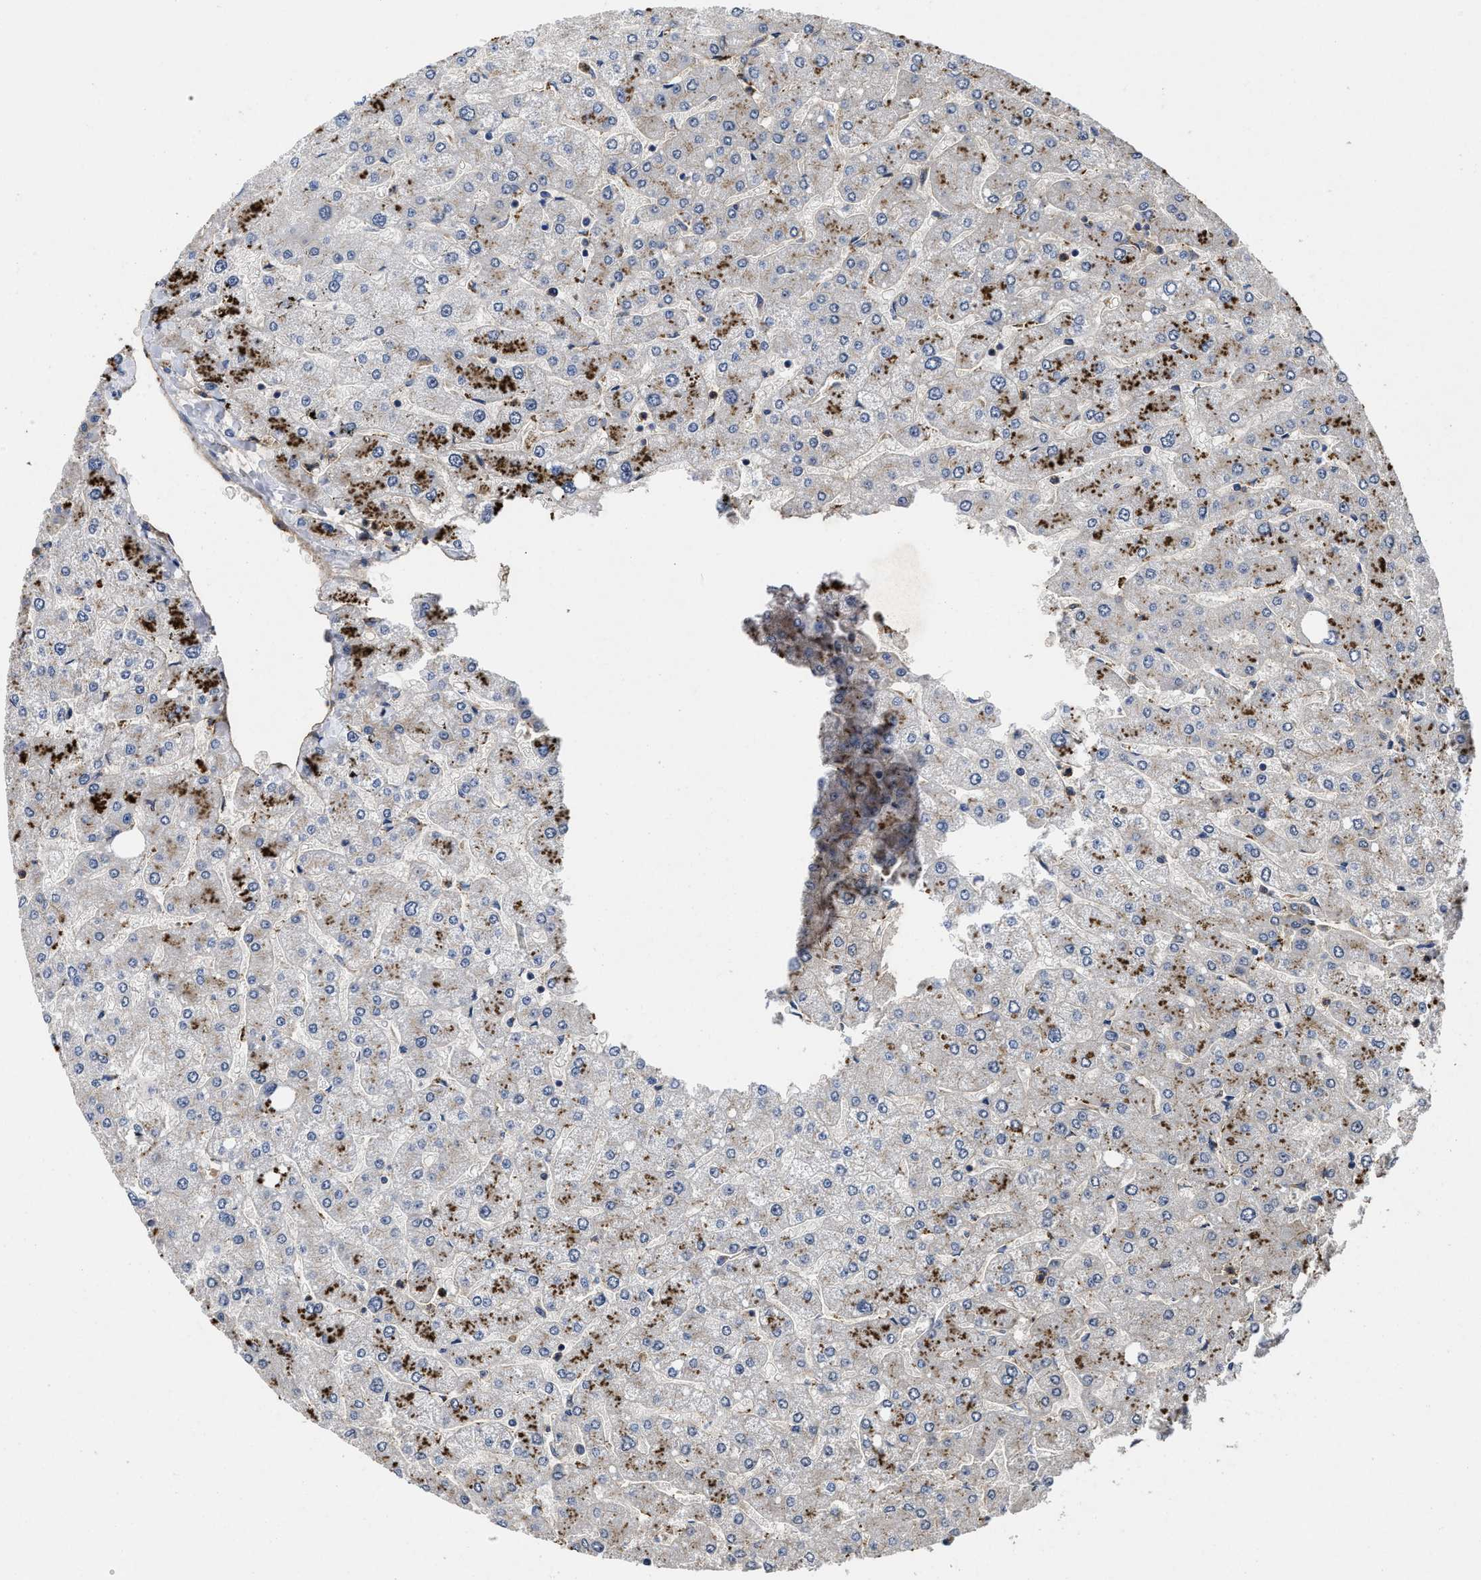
{"staining": {"intensity": "weak", "quantity": ">75%", "location": "cytoplasmic/membranous"}, "tissue": "liver", "cell_type": "Cholangiocytes", "image_type": "normal", "snomed": [{"axis": "morphology", "description": "Normal tissue, NOS"}, {"axis": "topography", "description": "Liver"}], "caption": "The histopathology image shows staining of unremarkable liver, revealing weak cytoplasmic/membranous protein staining (brown color) within cholangiocytes.", "gene": "PKD2", "patient": {"sex": "male", "age": 55}}